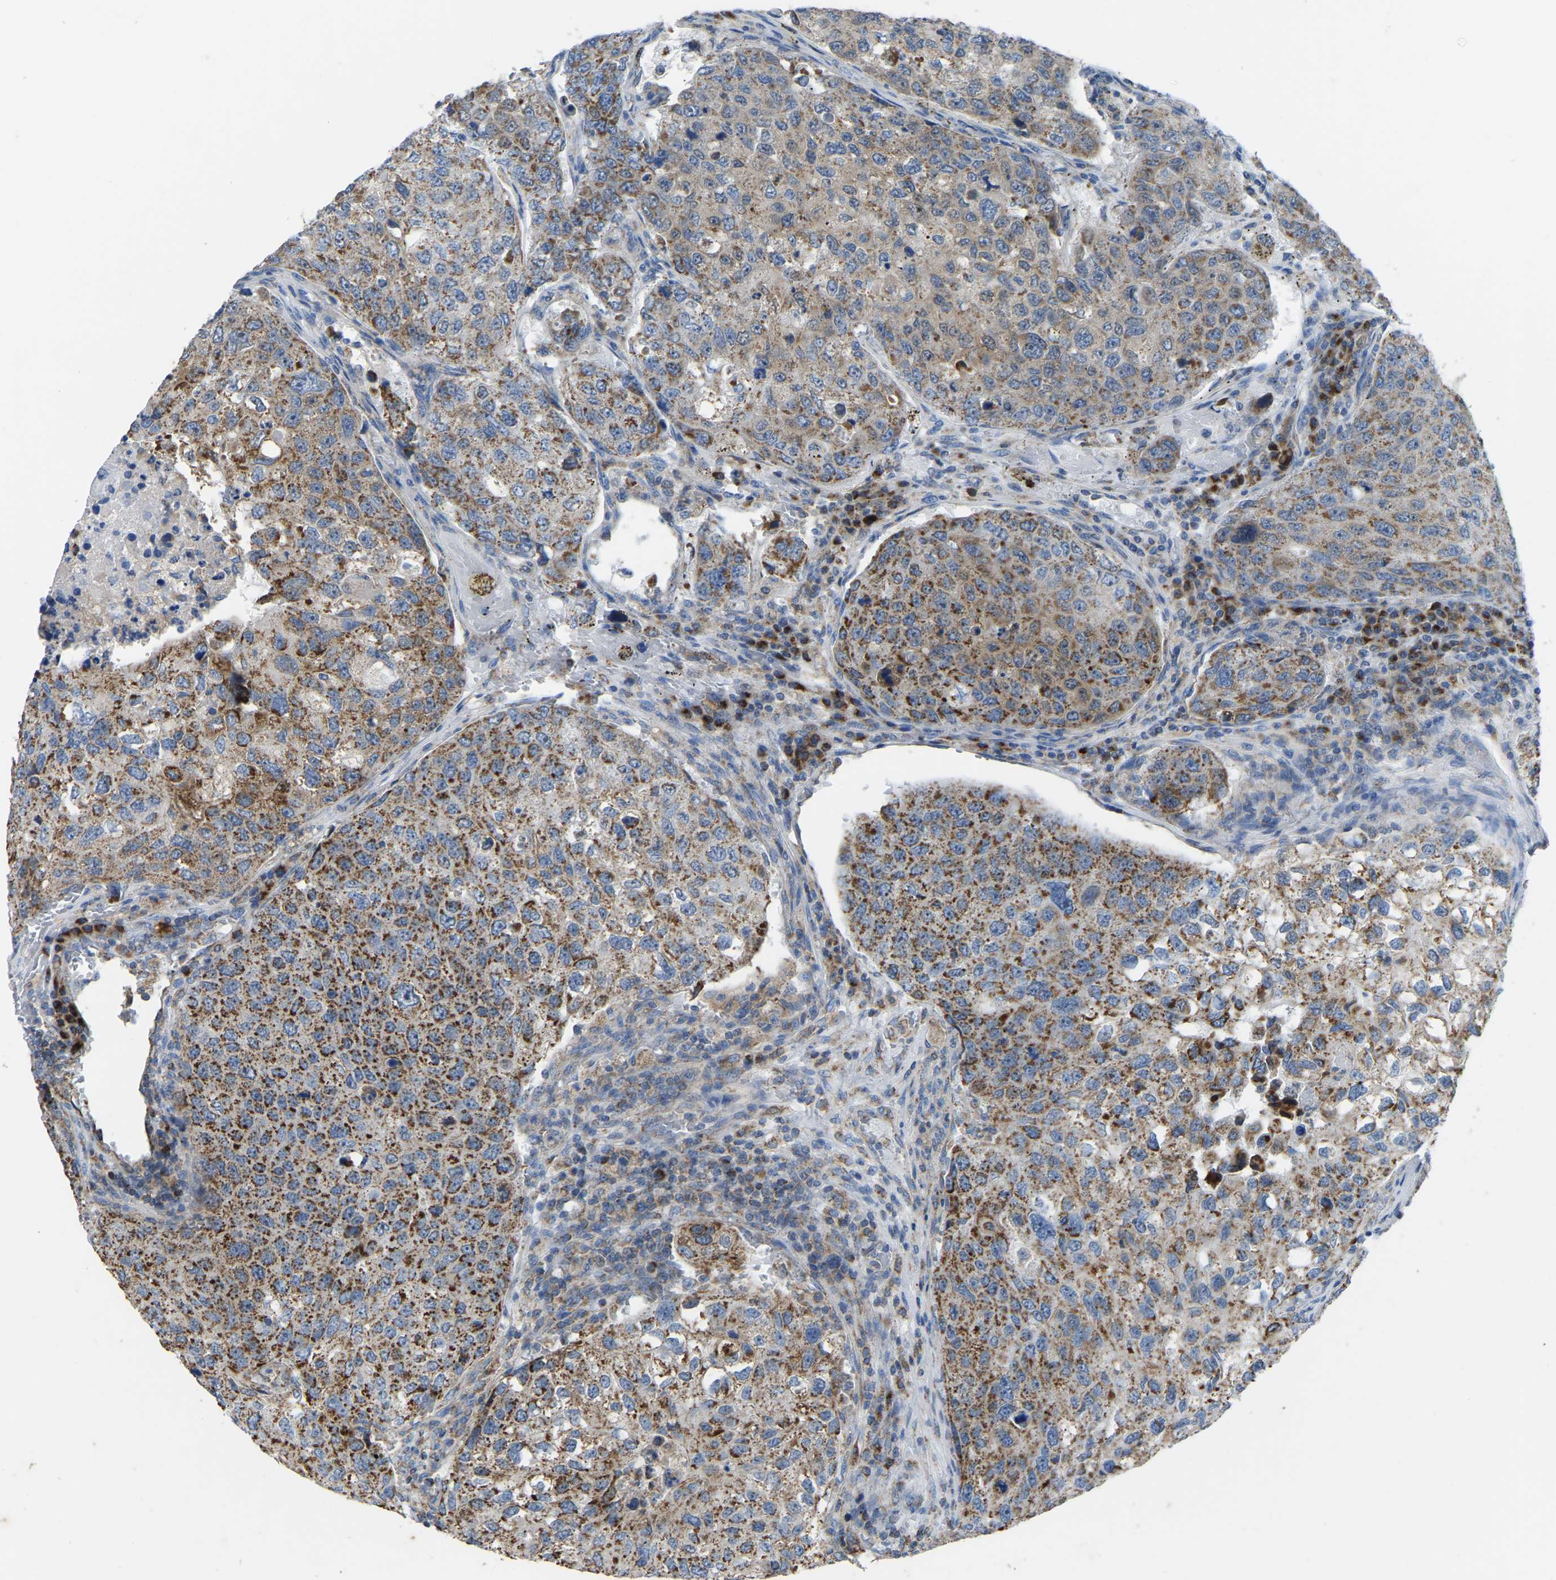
{"staining": {"intensity": "moderate", "quantity": ">75%", "location": "cytoplasmic/membranous"}, "tissue": "urothelial cancer", "cell_type": "Tumor cells", "image_type": "cancer", "snomed": [{"axis": "morphology", "description": "Urothelial carcinoma, High grade"}, {"axis": "topography", "description": "Lymph node"}, {"axis": "topography", "description": "Urinary bladder"}], "caption": "Immunohistochemistry (IHC) micrograph of high-grade urothelial carcinoma stained for a protein (brown), which reveals medium levels of moderate cytoplasmic/membranous expression in about >75% of tumor cells.", "gene": "ETFB", "patient": {"sex": "male", "age": 51}}